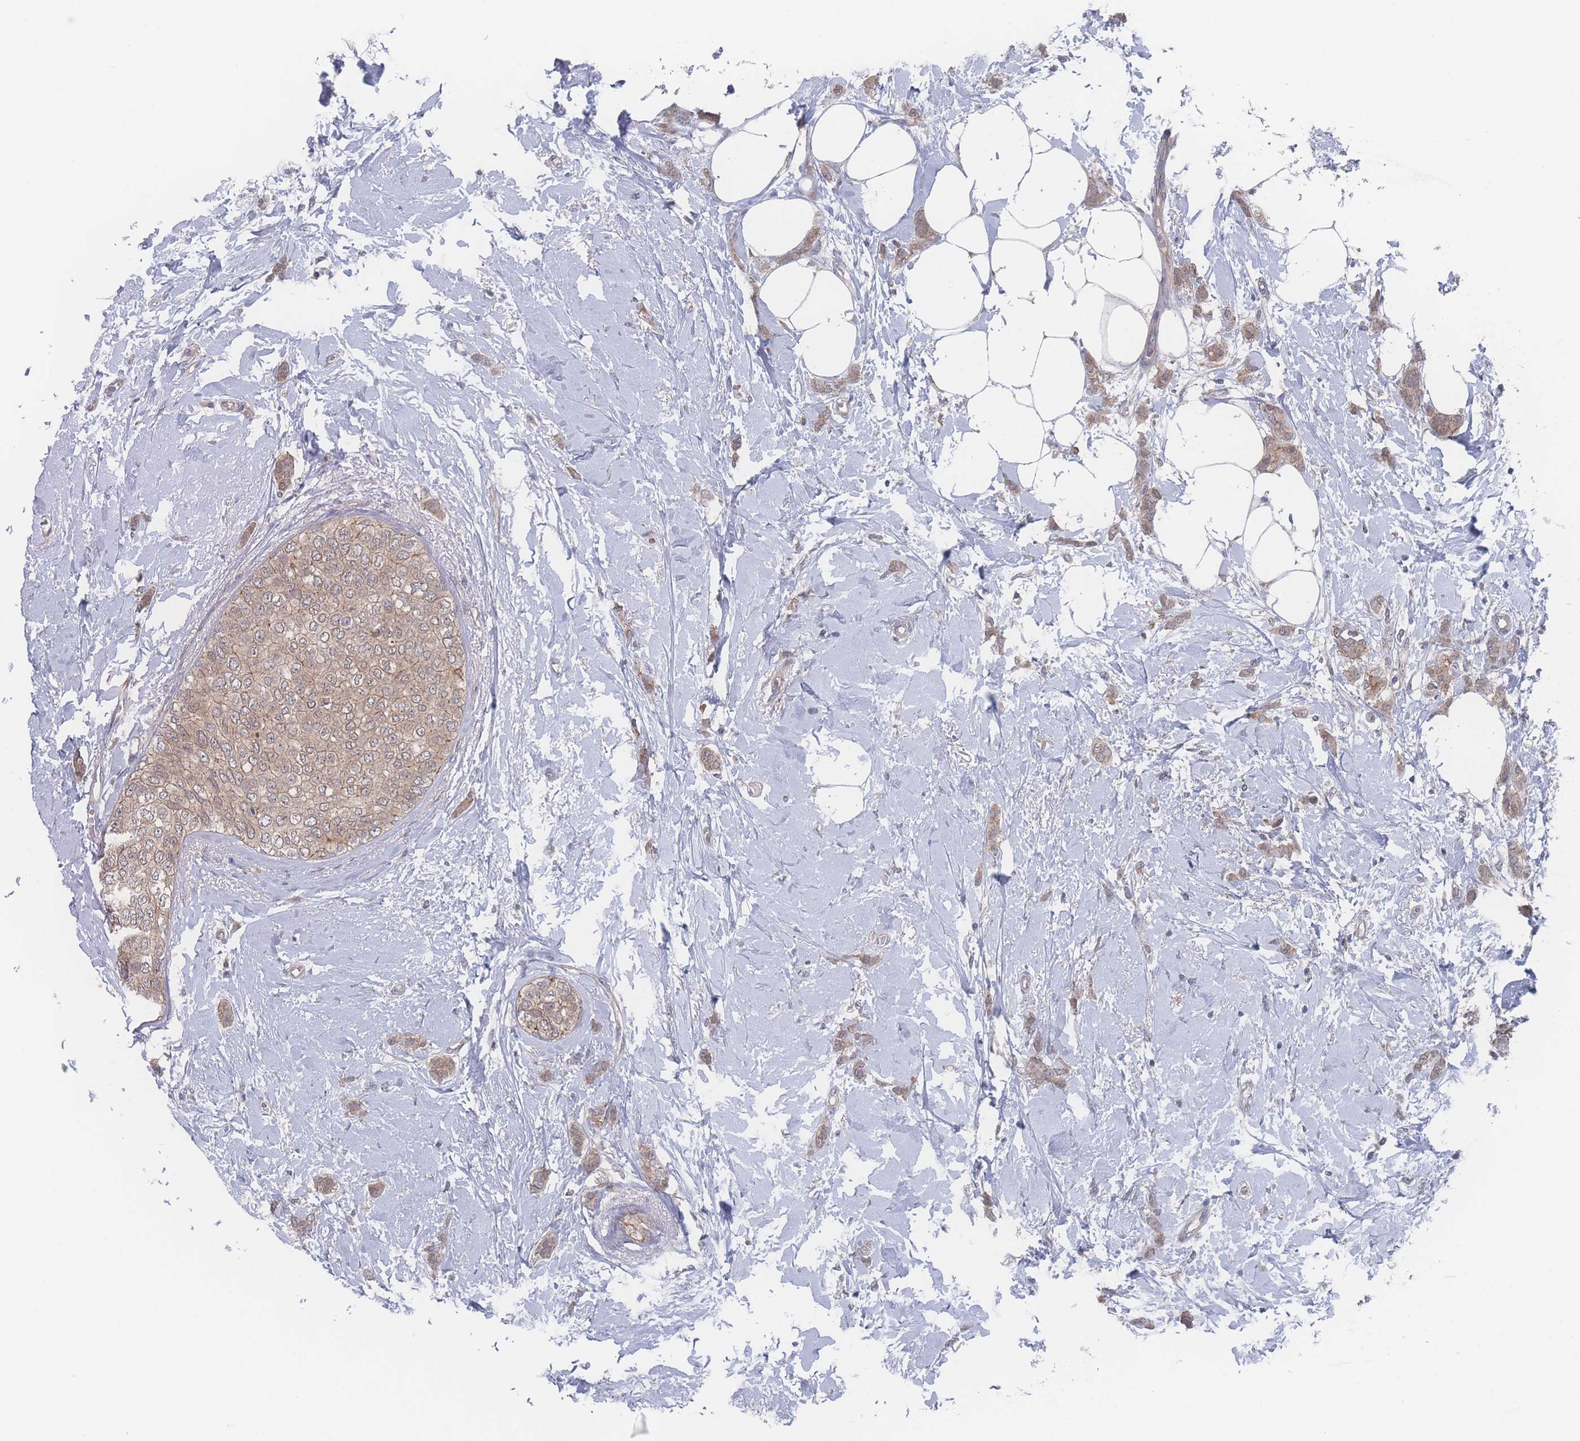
{"staining": {"intensity": "weak", "quantity": ">75%", "location": "cytoplasmic/membranous"}, "tissue": "breast cancer", "cell_type": "Tumor cells", "image_type": "cancer", "snomed": [{"axis": "morphology", "description": "Duct carcinoma"}, {"axis": "topography", "description": "Breast"}], "caption": "An image of breast cancer stained for a protein exhibits weak cytoplasmic/membranous brown staining in tumor cells.", "gene": "NBEAL1", "patient": {"sex": "female", "age": 72}}